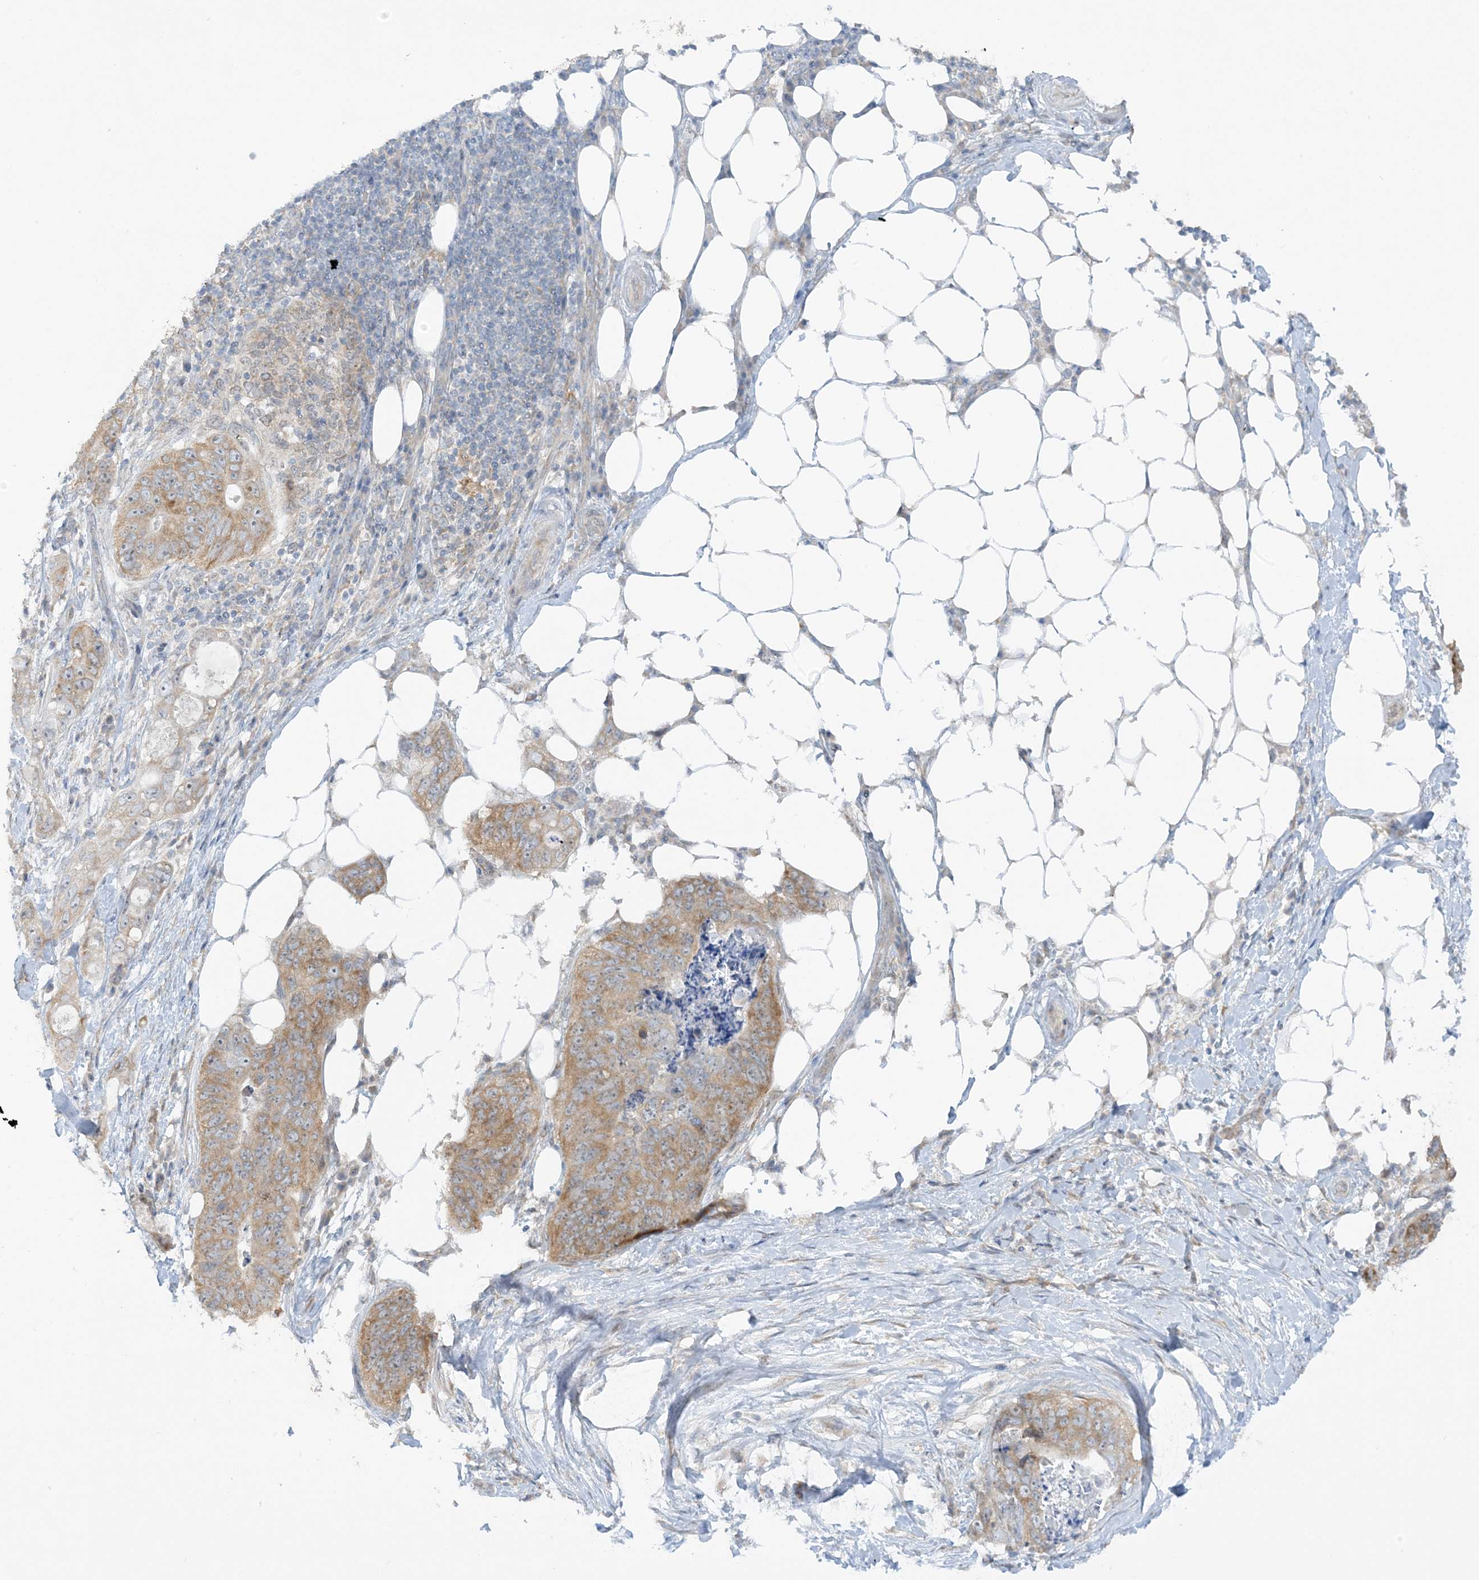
{"staining": {"intensity": "moderate", "quantity": "25%-75%", "location": "cytoplasmic/membranous,nuclear"}, "tissue": "stomach cancer", "cell_type": "Tumor cells", "image_type": "cancer", "snomed": [{"axis": "morphology", "description": "Adenocarcinoma, NOS"}, {"axis": "topography", "description": "Stomach"}], "caption": "A high-resolution micrograph shows immunohistochemistry staining of stomach cancer (adenocarcinoma), which shows moderate cytoplasmic/membranous and nuclear positivity in about 25%-75% of tumor cells.", "gene": "SCN3A", "patient": {"sex": "female", "age": 89}}